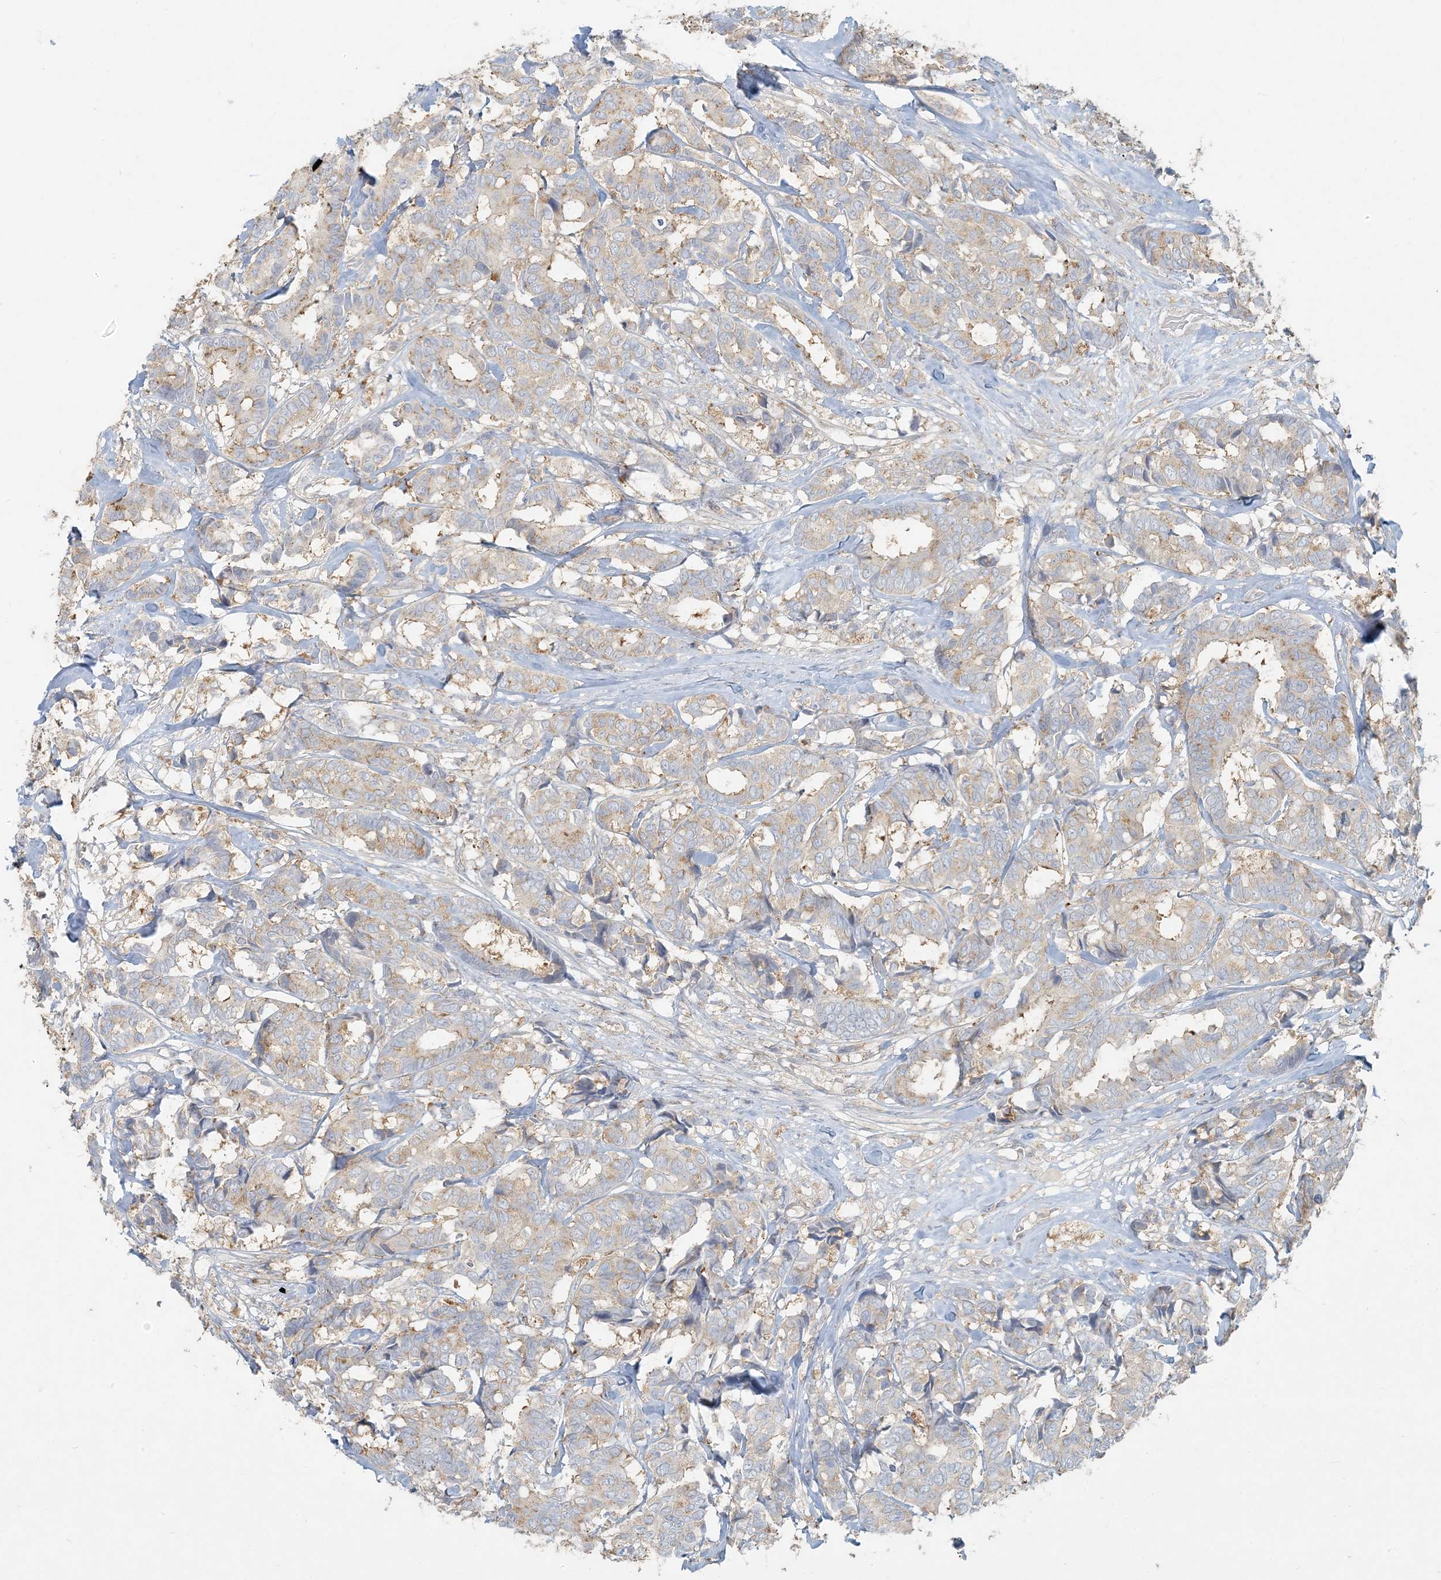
{"staining": {"intensity": "weak", "quantity": "<25%", "location": "cytoplasmic/membranous"}, "tissue": "breast cancer", "cell_type": "Tumor cells", "image_type": "cancer", "snomed": [{"axis": "morphology", "description": "Duct carcinoma"}, {"axis": "topography", "description": "Breast"}], "caption": "The IHC photomicrograph has no significant staining in tumor cells of breast cancer (infiltrating ductal carcinoma) tissue. (DAB (3,3'-diaminobenzidine) immunohistochemistry (IHC), high magnification).", "gene": "HACL1", "patient": {"sex": "female", "age": 87}}